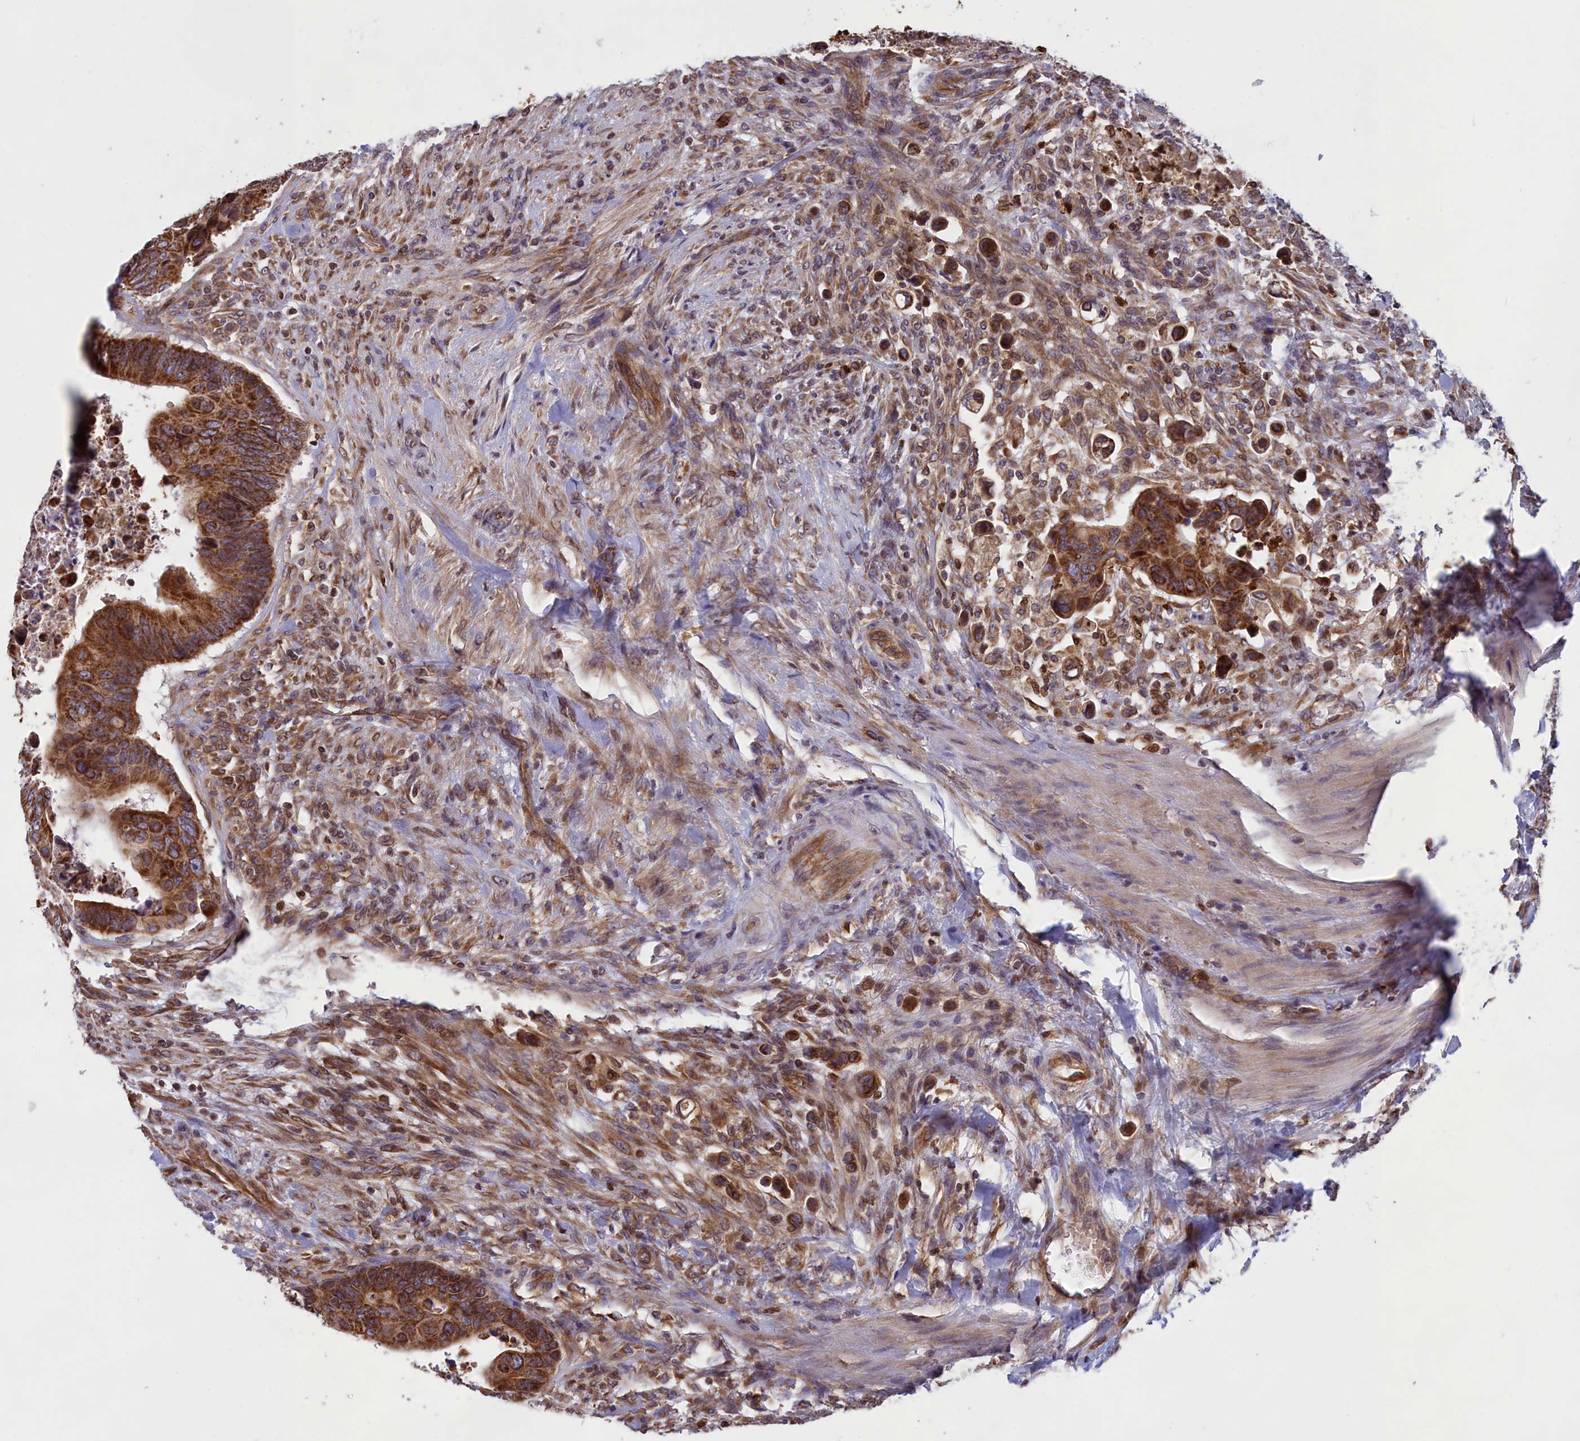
{"staining": {"intensity": "strong", "quantity": ">75%", "location": "cytoplasmic/membranous"}, "tissue": "colorectal cancer", "cell_type": "Tumor cells", "image_type": "cancer", "snomed": [{"axis": "morphology", "description": "Adenocarcinoma, NOS"}, {"axis": "topography", "description": "Rectum"}], "caption": "Colorectal cancer stained for a protein (brown) reveals strong cytoplasmic/membranous positive positivity in about >75% of tumor cells.", "gene": "PKHD1L1", "patient": {"sex": "female", "age": 78}}